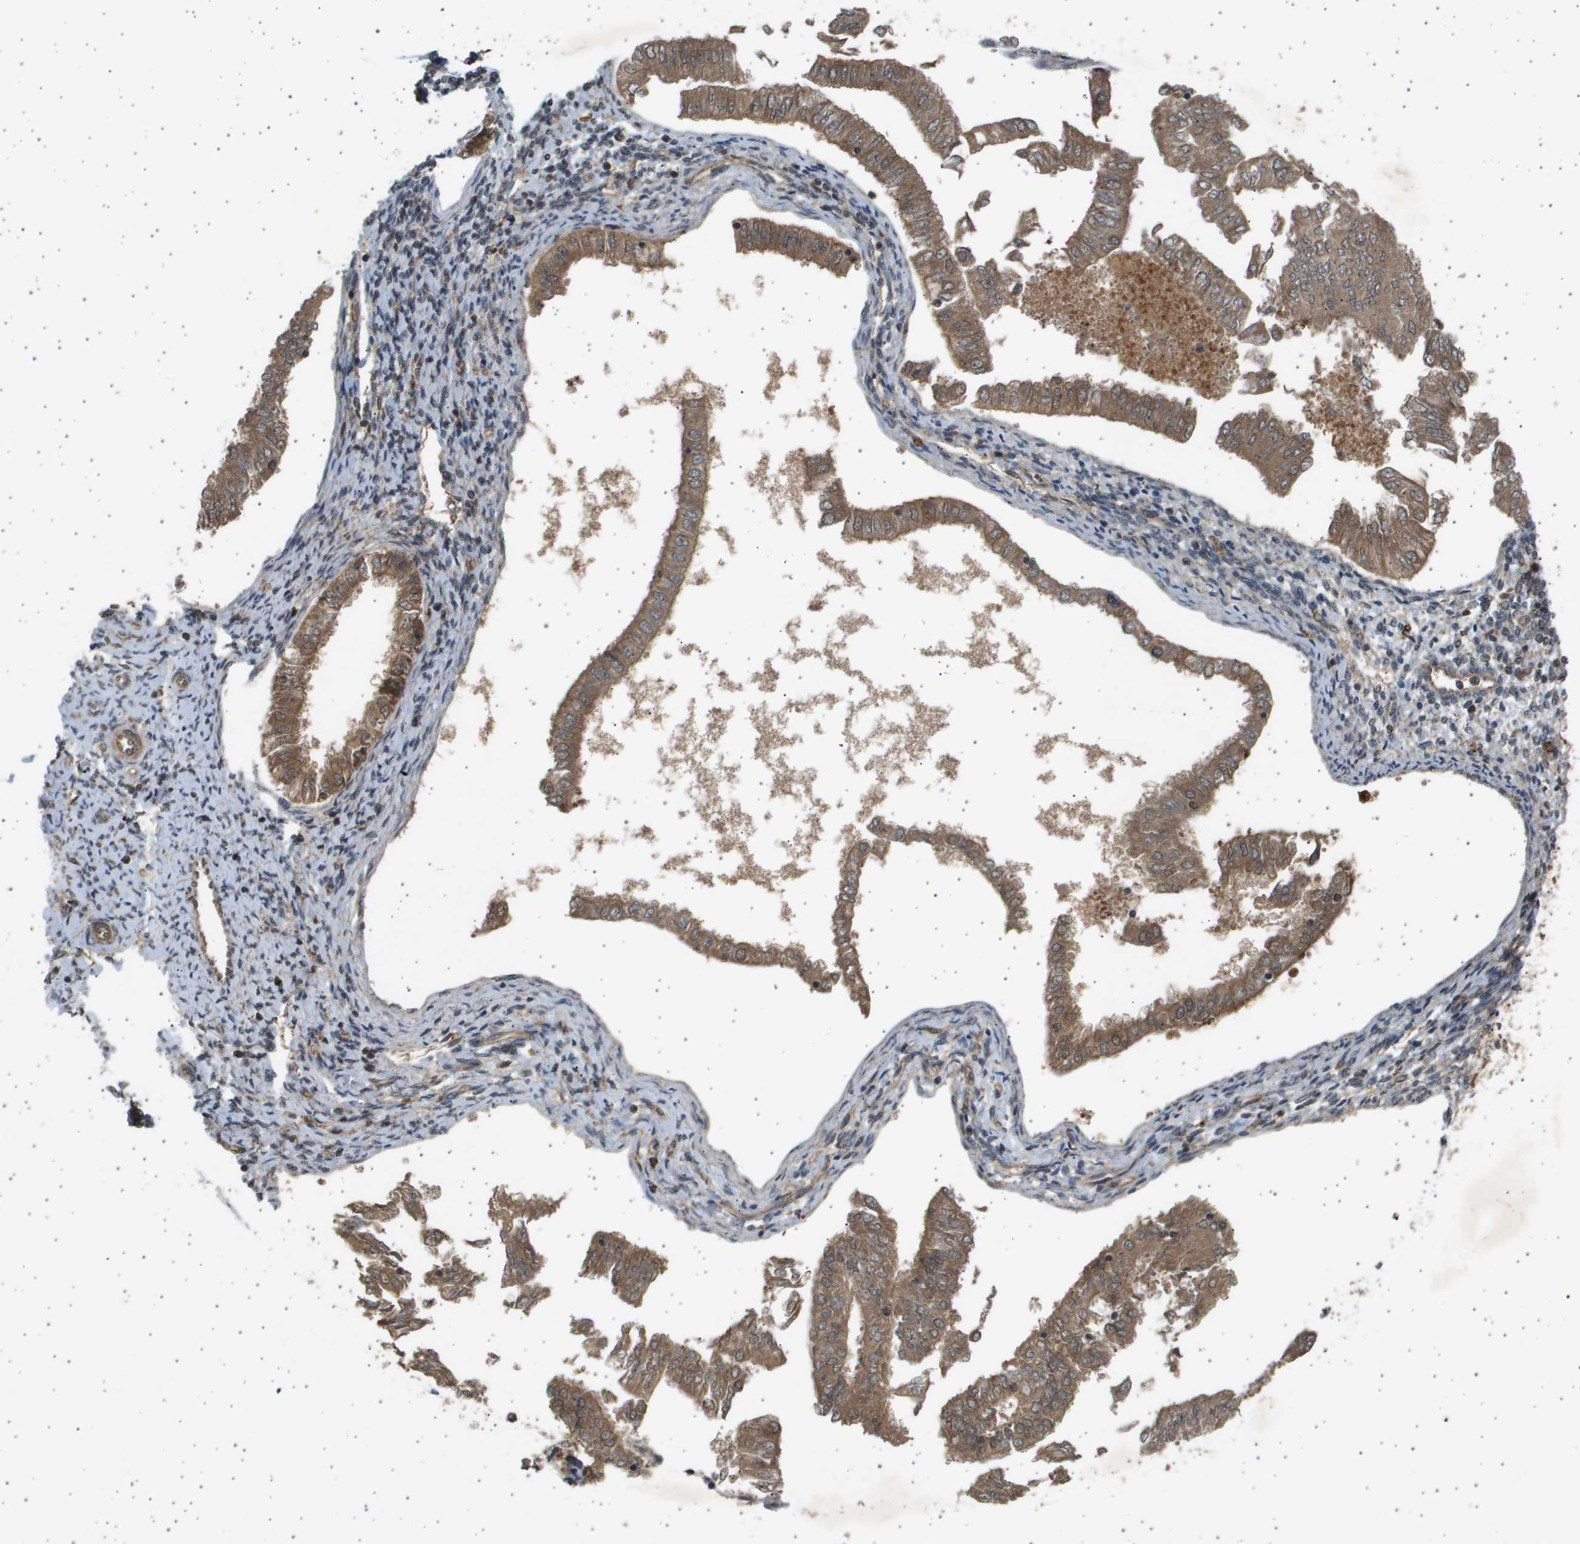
{"staining": {"intensity": "moderate", "quantity": ">75%", "location": "cytoplasmic/membranous"}, "tissue": "endometrial cancer", "cell_type": "Tumor cells", "image_type": "cancer", "snomed": [{"axis": "morphology", "description": "Adenocarcinoma, NOS"}, {"axis": "topography", "description": "Endometrium"}], "caption": "Moderate cytoplasmic/membranous protein staining is appreciated in about >75% of tumor cells in endometrial adenocarcinoma.", "gene": "TNRC6A", "patient": {"sex": "female", "age": 53}}